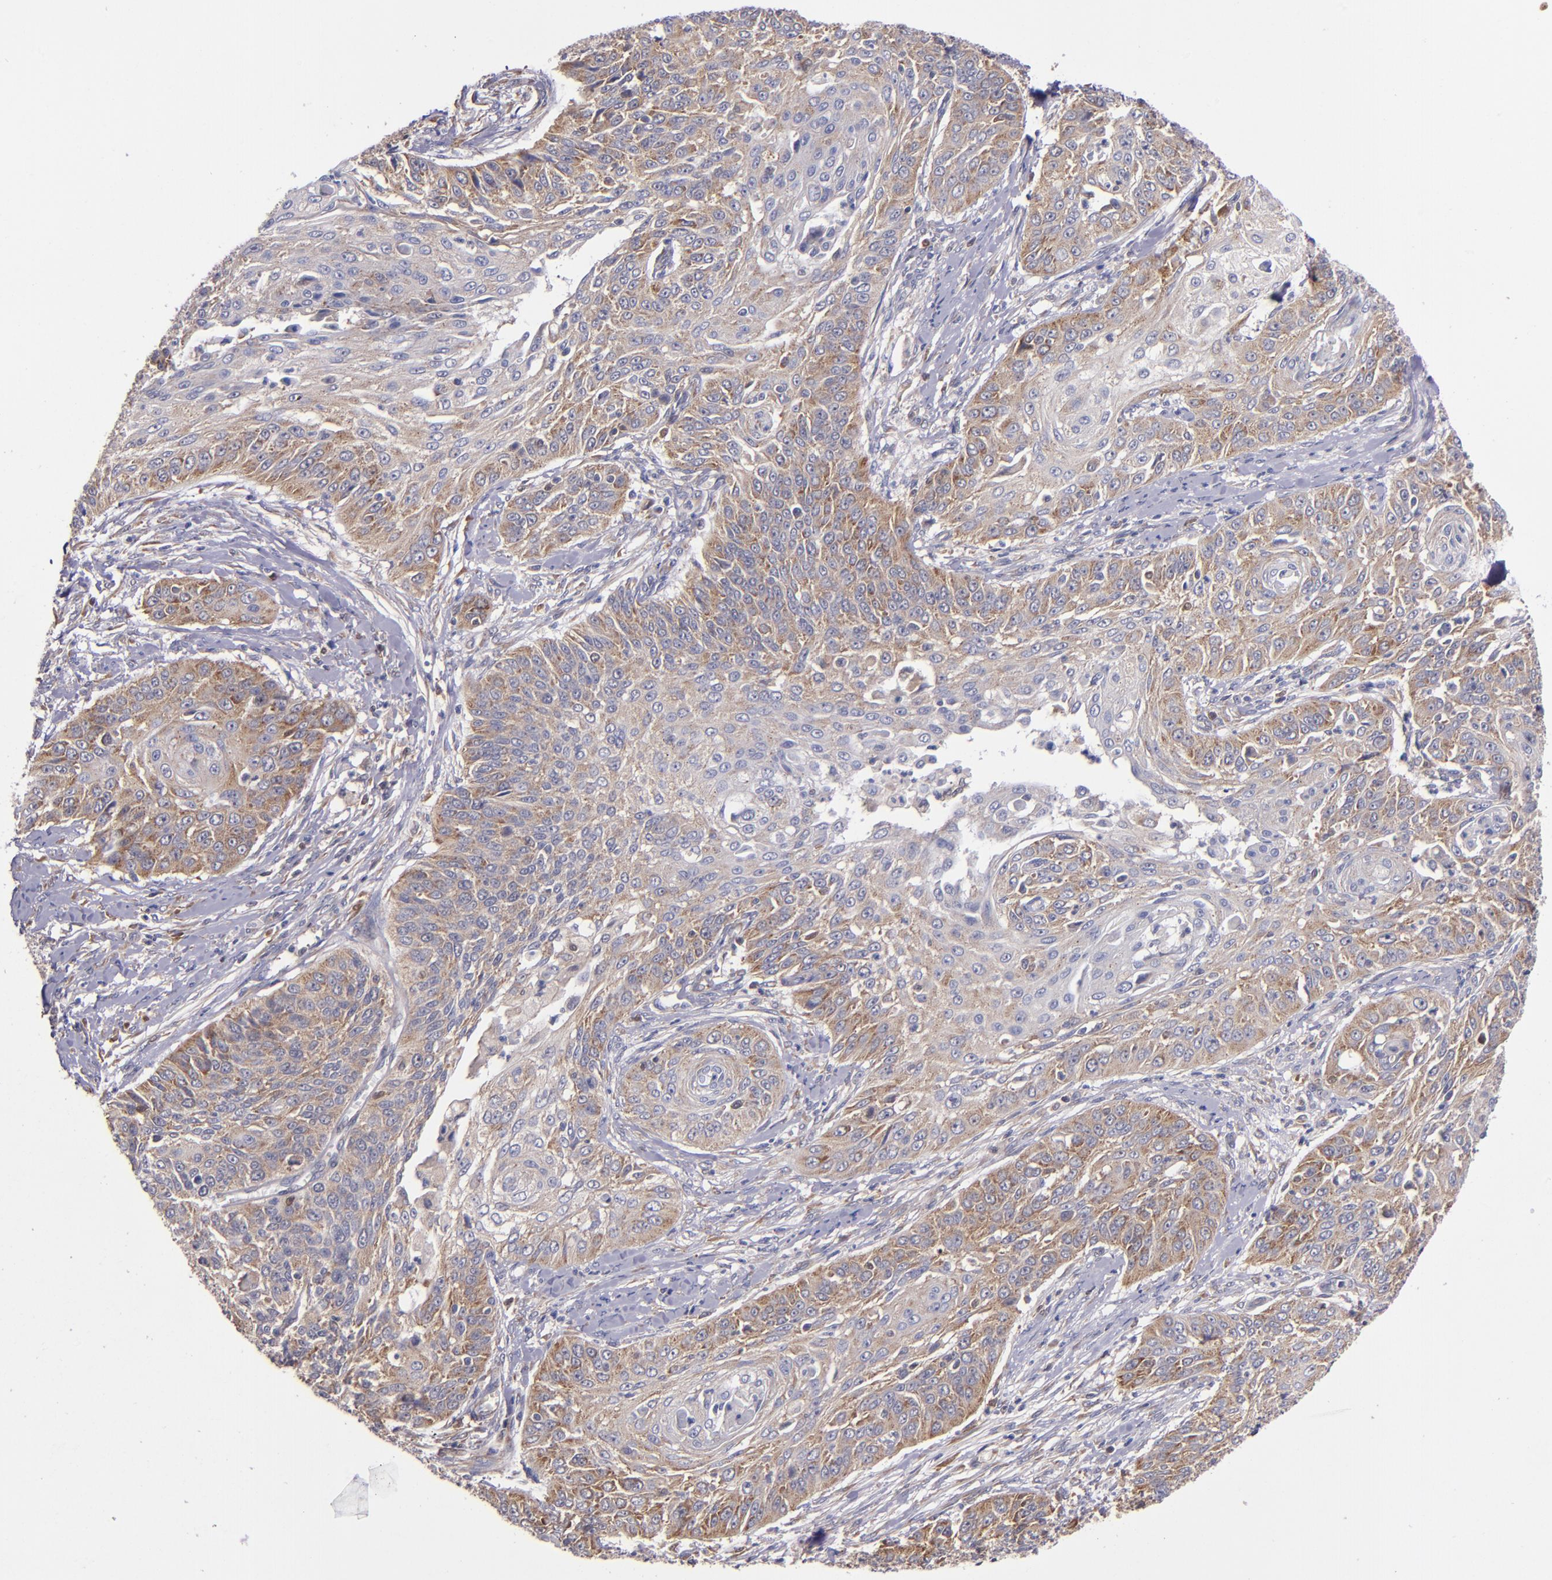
{"staining": {"intensity": "moderate", "quantity": ">75%", "location": "cytoplasmic/membranous"}, "tissue": "cervical cancer", "cell_type": "Tumor cells", "image_type": "cancer", "snomed": [{"axis": "morphology", "description": "Squamous cell carcinoma, NOS"}, {"axis": "topography", "description": "Cervix"}], "caption": "Cervical cancer stained for a protein reveals moderate cytoplasmic/membranous positivity in tumor cells.", "gene": "EIF4ENIF1", "patient": {"sex": "female", "age": 64}}